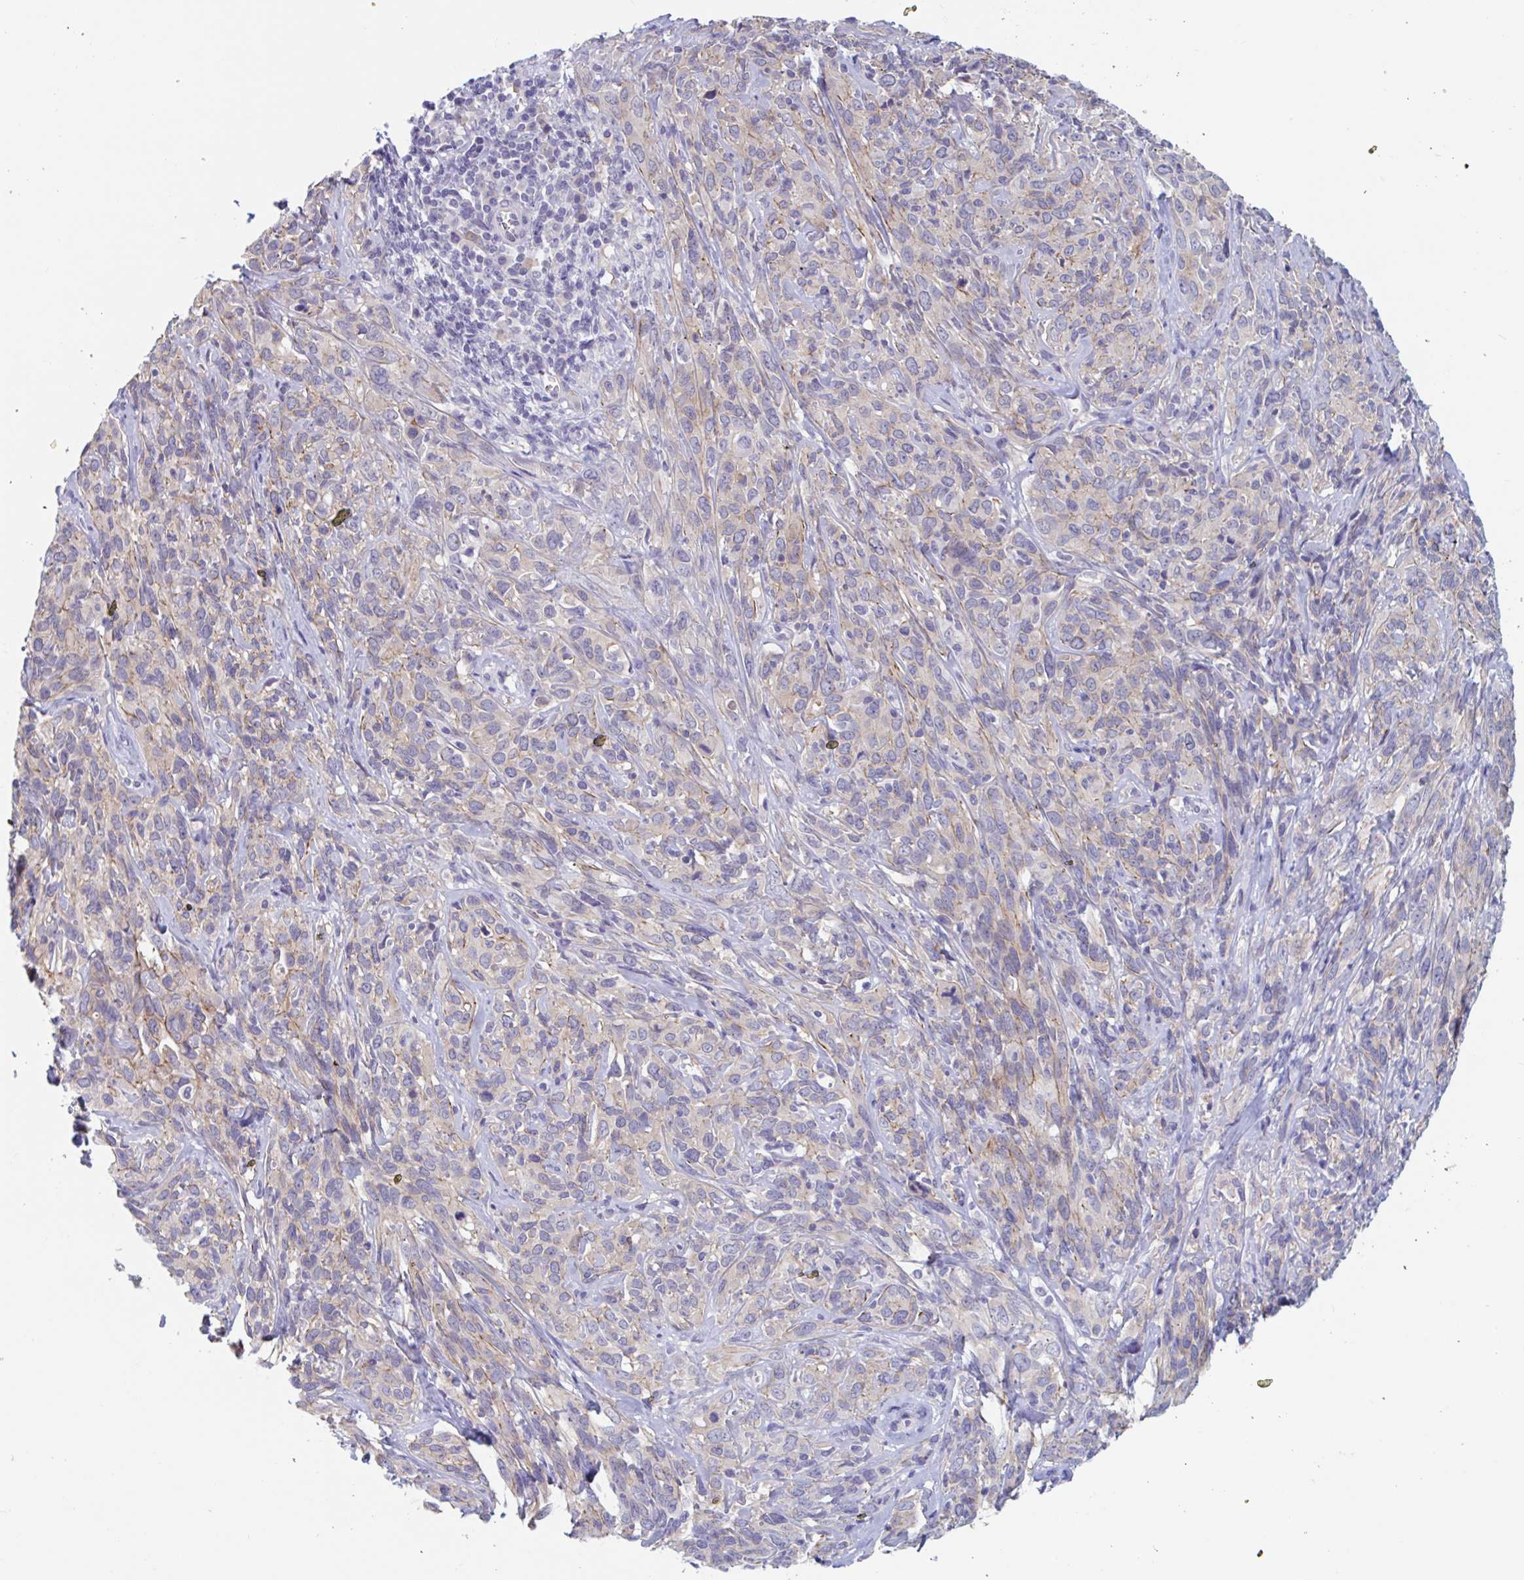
{"staining": {"intensity": "weak", "quantity": "25%-75%", "location": "cytoplasmic/membranous"}, "tissue": "cervical cancer", "cell_type": "Tumor cells", "image_type": "cancer", "snomed": [{"axis": "morphology", "description": "Normal tissue, NOS"}, {"axis": "morphology", "description": "Squamous cell carcinoma, NOS"}, {"axis": "topography", "description": "Cervix"}], "caption": "This micrograph exhibits IHC staining of squamous cell carcinoma (cervical), with low weak cytoplasmic/membranous expression in approximately 25%-75% of tumor cells.", "gene": "UNKL", "patient": {"sex": "female", "age": 51}}